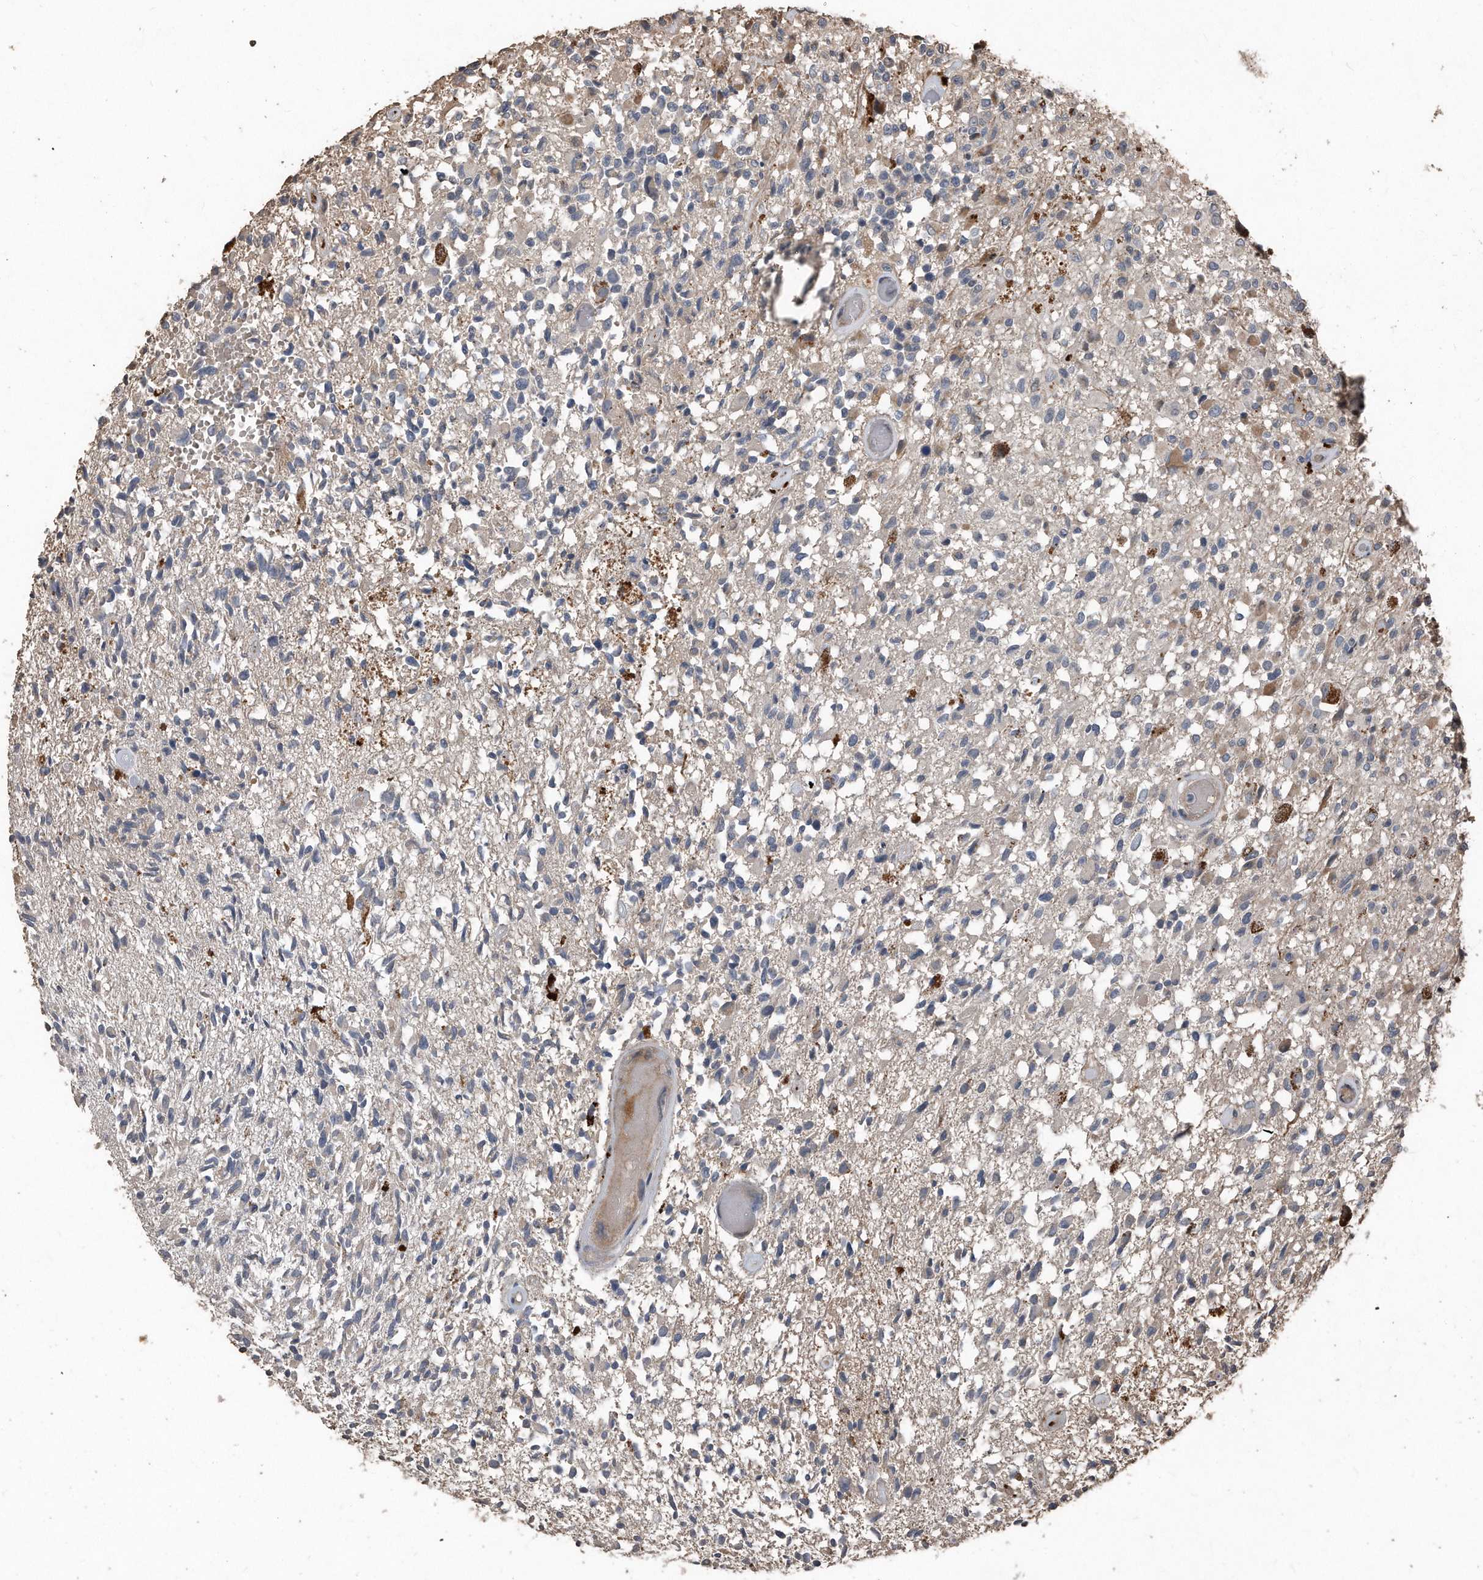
{"staining": {"intensity": "negative", "quantity": "none", "location": "none"}, "tissue": "glioma", "cell_type": "Tumor cells", "image_type": "cancer", "snomed": [{"axis": "morphology", "description": "Glioma, malignant, High grade"}, {"axis": "morphology", "description": "Glioblastoma, NOS"}, {"axis": "topography", "description": "Brain"}], "caption": "The immunohistochemistry (IHC) micrograph has no significant positivity in tumor cells of glioma tissue. (DAB immunohistochemistry (IHC) with hematoxylin counter stain).", "gene": "ANKRD10", "patient": {"sex": "male", "age": 60}}